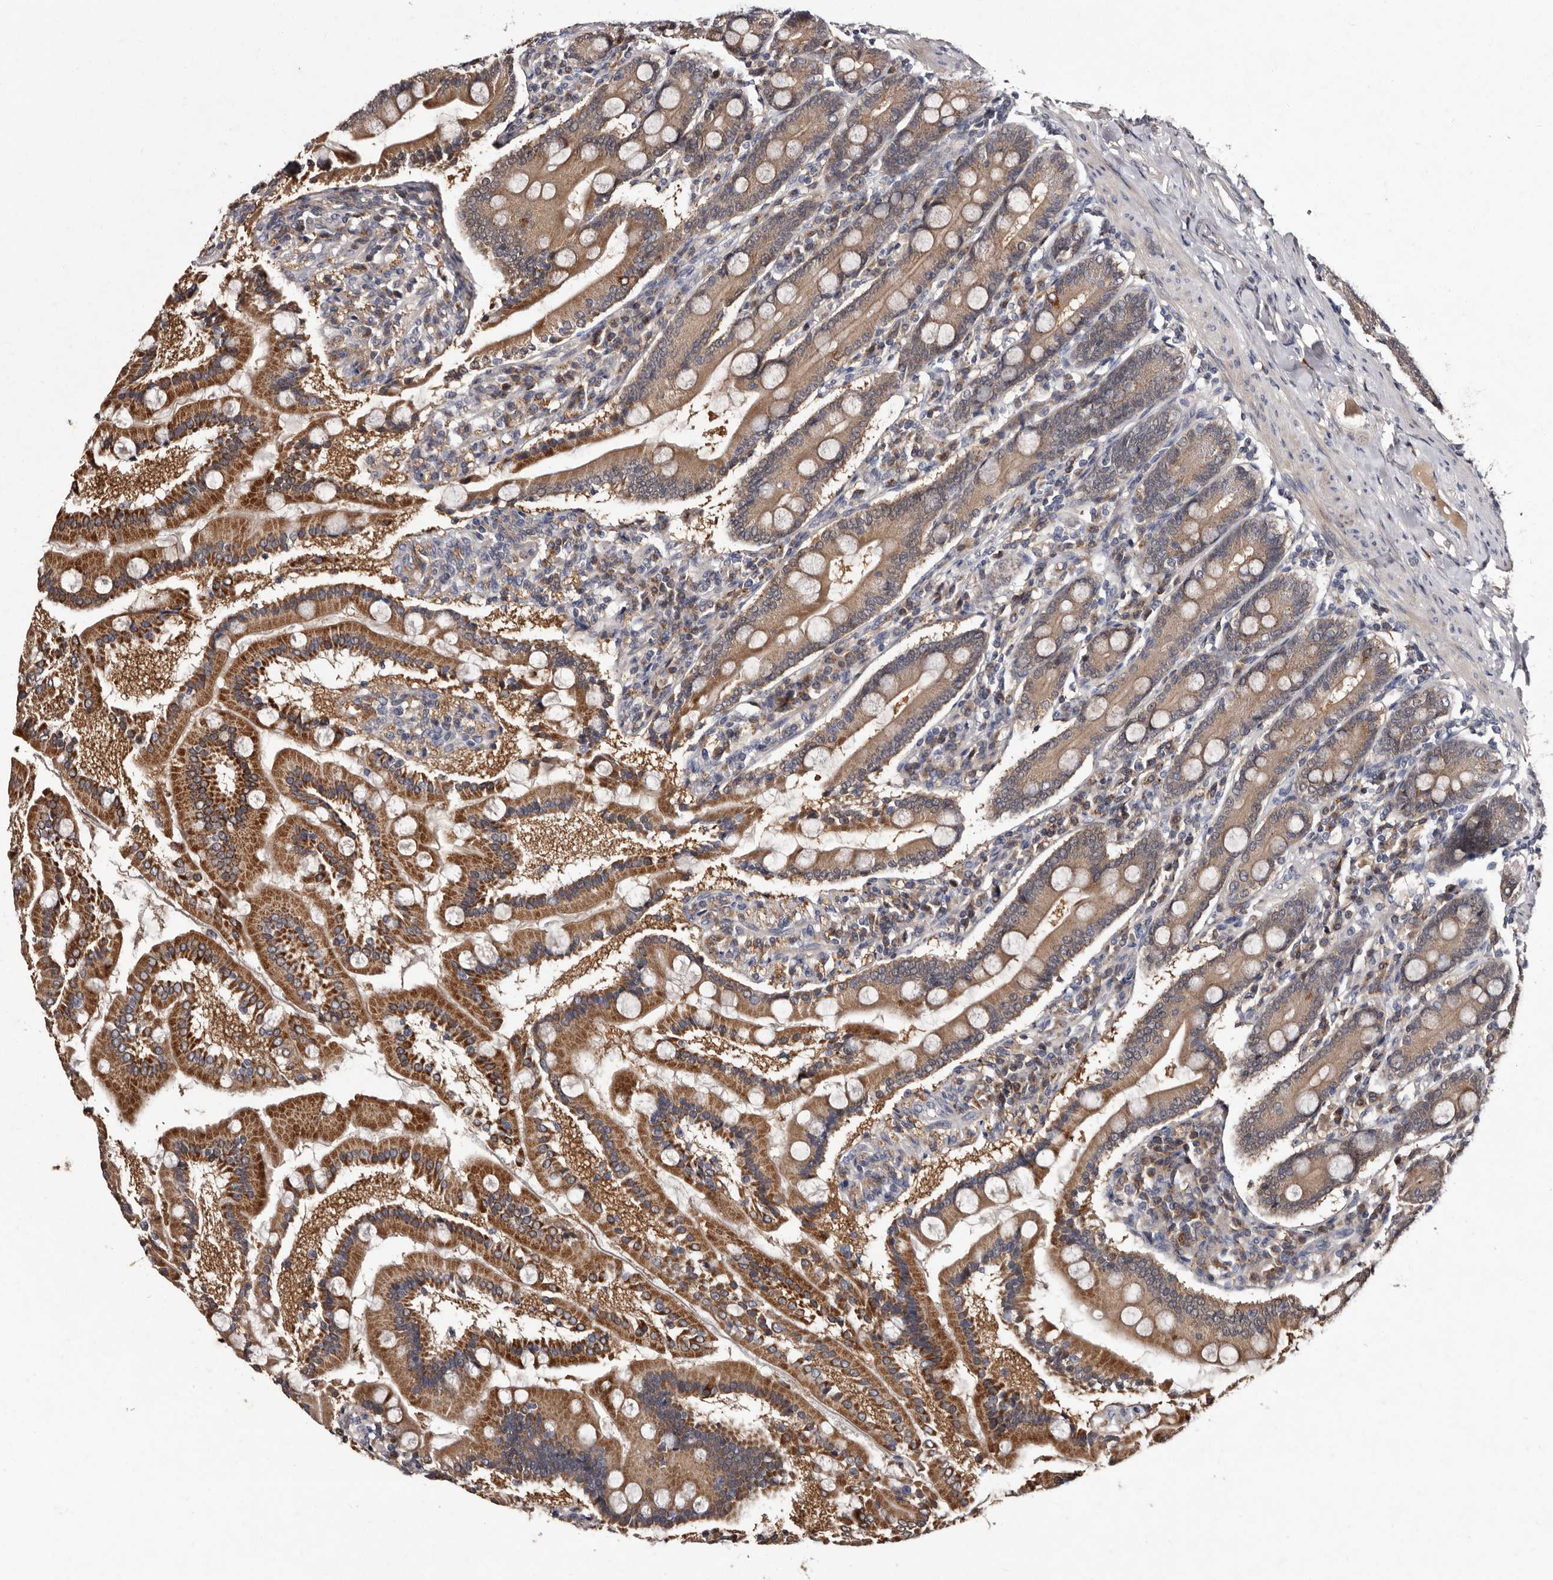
{"staining": {"intensity": "strong", "quantity": ">75%", "location": "cytoplasmic/membranous"}, "tissue": "duodenum", "cell_type": "Glandular cells", "image_type": "normal", "snomed": [{"axis": "morphology", "description": "Normal tissue, NOS"}, {"axis": "topography", "description": "Duodenum"}], "caption": "Glandular cells reveal strong cytoplasmic/membranous staining in approximately >75% of cells in benign duodenum.", "gene": "DNPH1", "patient": {"sex": "male", "age": 50}}